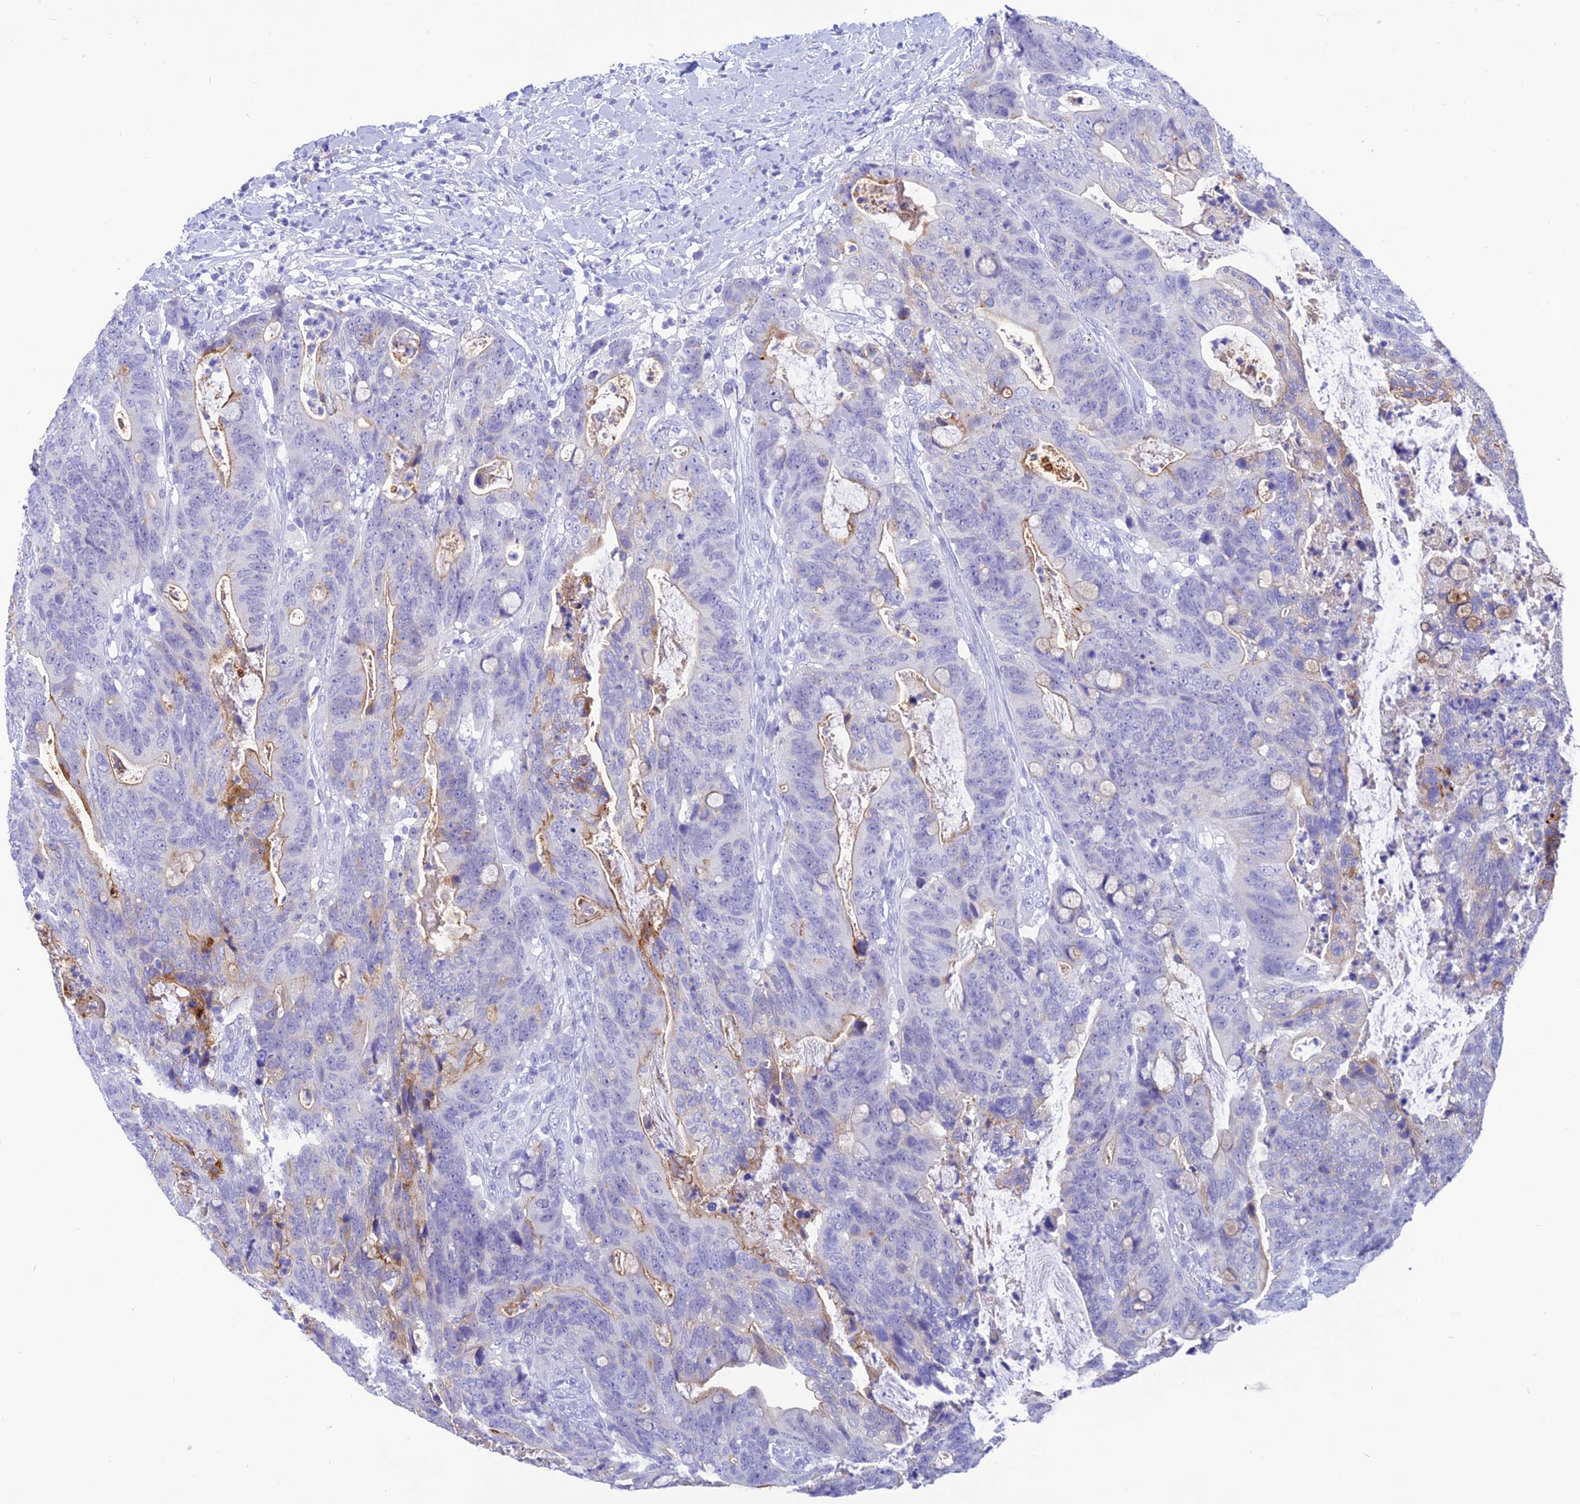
{"staining": {"intensity": "weak", "quantity": "<25%", "location": "cytoplasmic/membranous"}, "tissue": "colorectal cancer", "cell_type": "Tumor cells", "image_type": "cancer", "snomed": [{"axis": "morphology", "description": "Adenocarcinoma, NOS"}, {"axis": "topography", "description": "Colon"}], "caption": "The immunohistochemistry (IHC) histopathology image has no significant staining in tumor cells of colorectal cancer tissue. (Immunohistochemistry (ihc), brightfield microscopy, high magnification).", "gene": "KDELR3", "patient": {"sex": "female", "age": 82}}